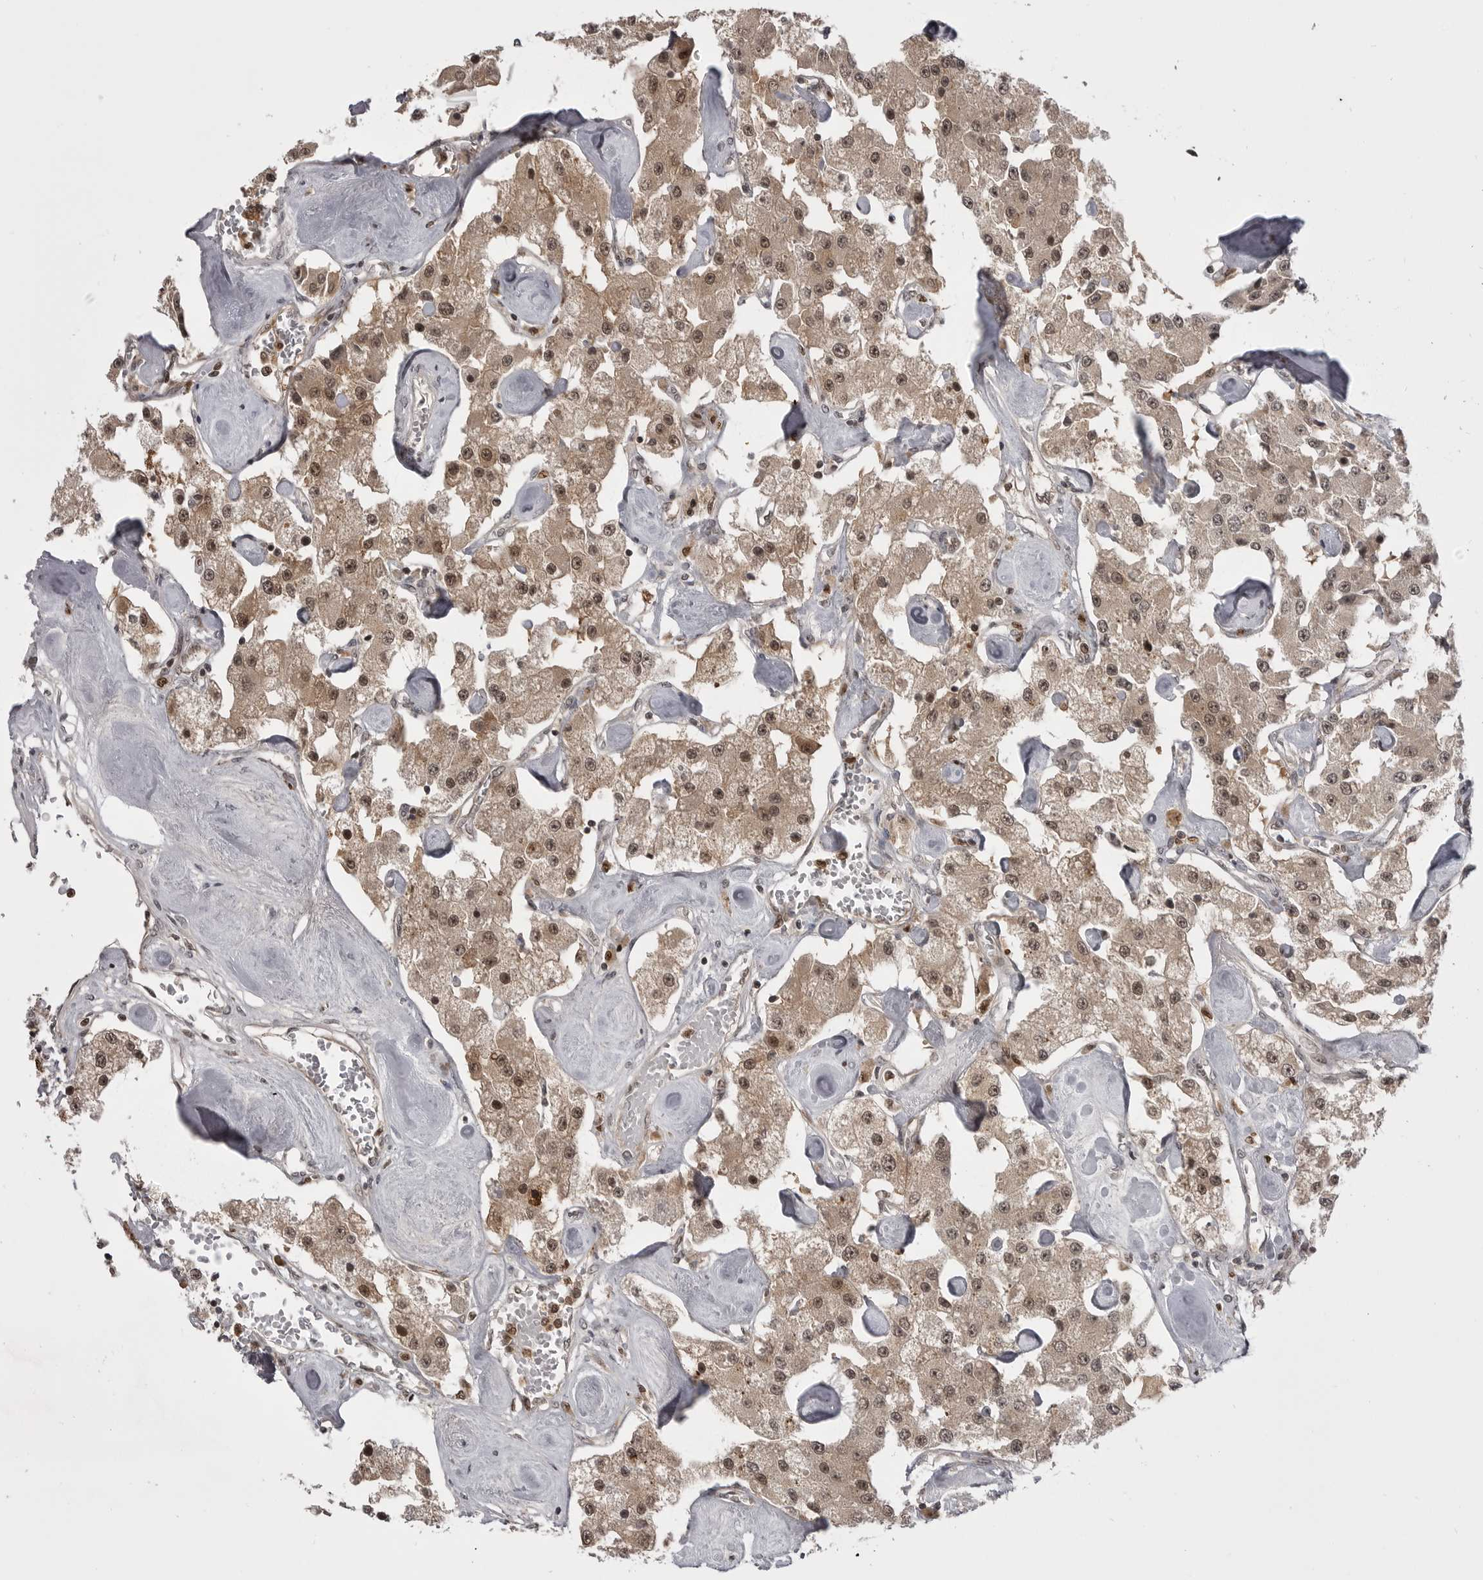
{"staining": {"intensity": "moderate", "quantity": ">75%", "location": "cytoplasmic/membranous,nuclear"}, "tissue": "carcinoid", "cell_type": "Tumor cells", "image_type": "cancer", "snomed": [{"axis": "morphology", "description": "Carcinoid, malignant, NOS"}, {"axis": "topography", "description": "Pancreas"}], "caption": "A micrograph of malignant carcinoid stained for a protein displays moderate cytoplasmic/membranous and nuclear brown staining in tumor cells. (DAB (3,3'-diaminobenzidine) IHC, brown staining for protein, blue staining for nuclei).", "gene": "PTK2B", "patient": {"sex": "male", "age": 41}}